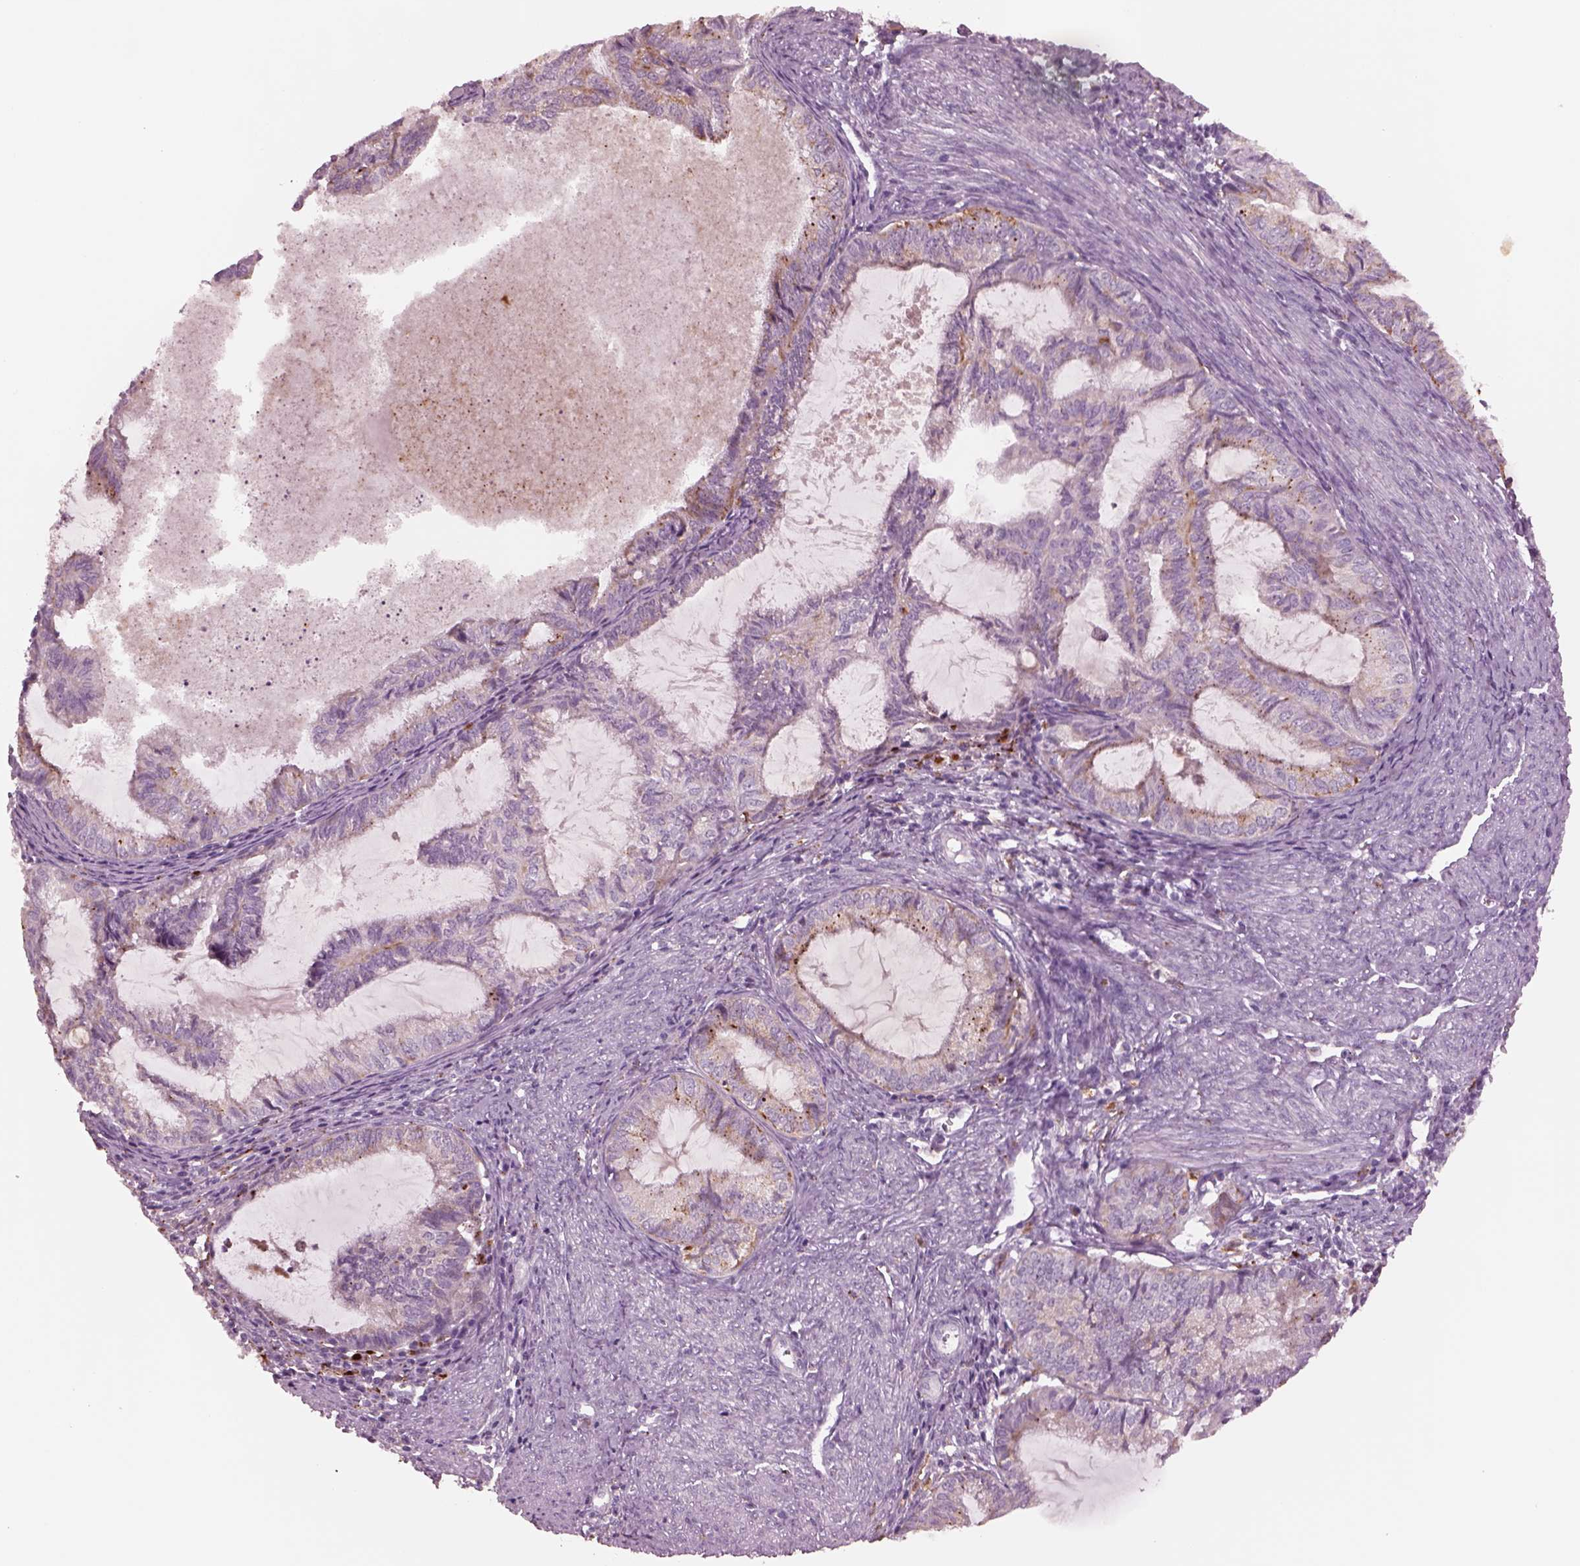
{"staining": {"intensity": "negative", "quantity": "none", "location": "none"}, "tissue": "endometrial cancer", "cell_type": "Tumor cells", "image_type": "cancer", "snomed": [{"axis": "morphology", "description": "Adenocarcinoma, NOS"}, {"axis": "topography", "description": "Endometrium"}], "caption": "Tumor cells show no significant staining in endometrial cancer.", "gene": "SLAMF8", "patient": {"sex": "female", "age": 86}}